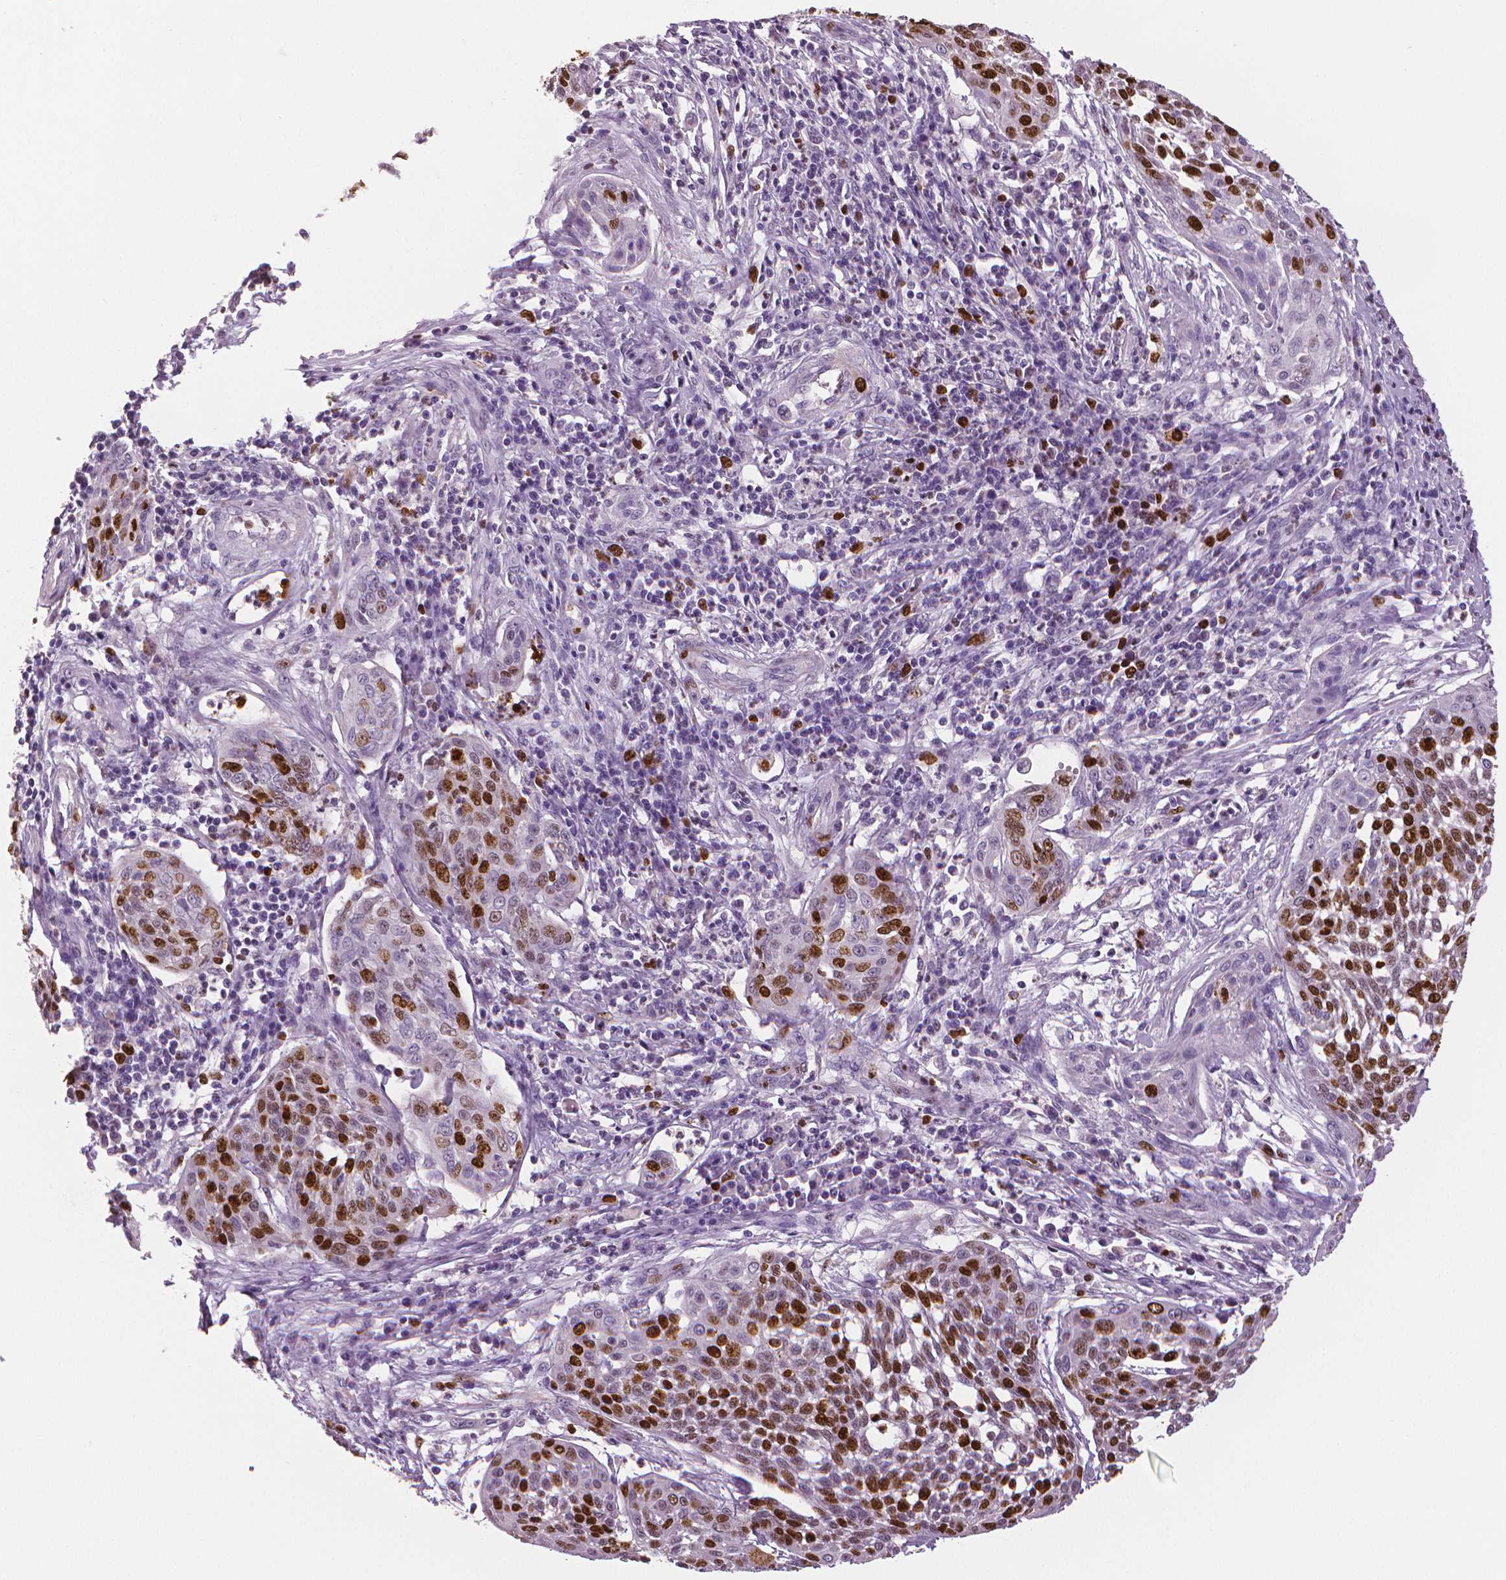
{"staining": {"intensity": "moderate", "quantity": ">75%", "location": "nuclear"}, "tissue": "cervical cancer", "cell_type": "Tumor cells", "image_type": "cancer", "snomed": [{"axis": "morphology", "description": "Squamous cell carcinoma, NOS"}, {"axis": "topography", "description": "Cervix"}], "caption": "This is an image of immunohistochemistry staining of cervical cancer, which shows moderate positivity in the nuclear of tumor cells.", "gene": "MKI67", "patient": {"sex": "female", "age": 34}}